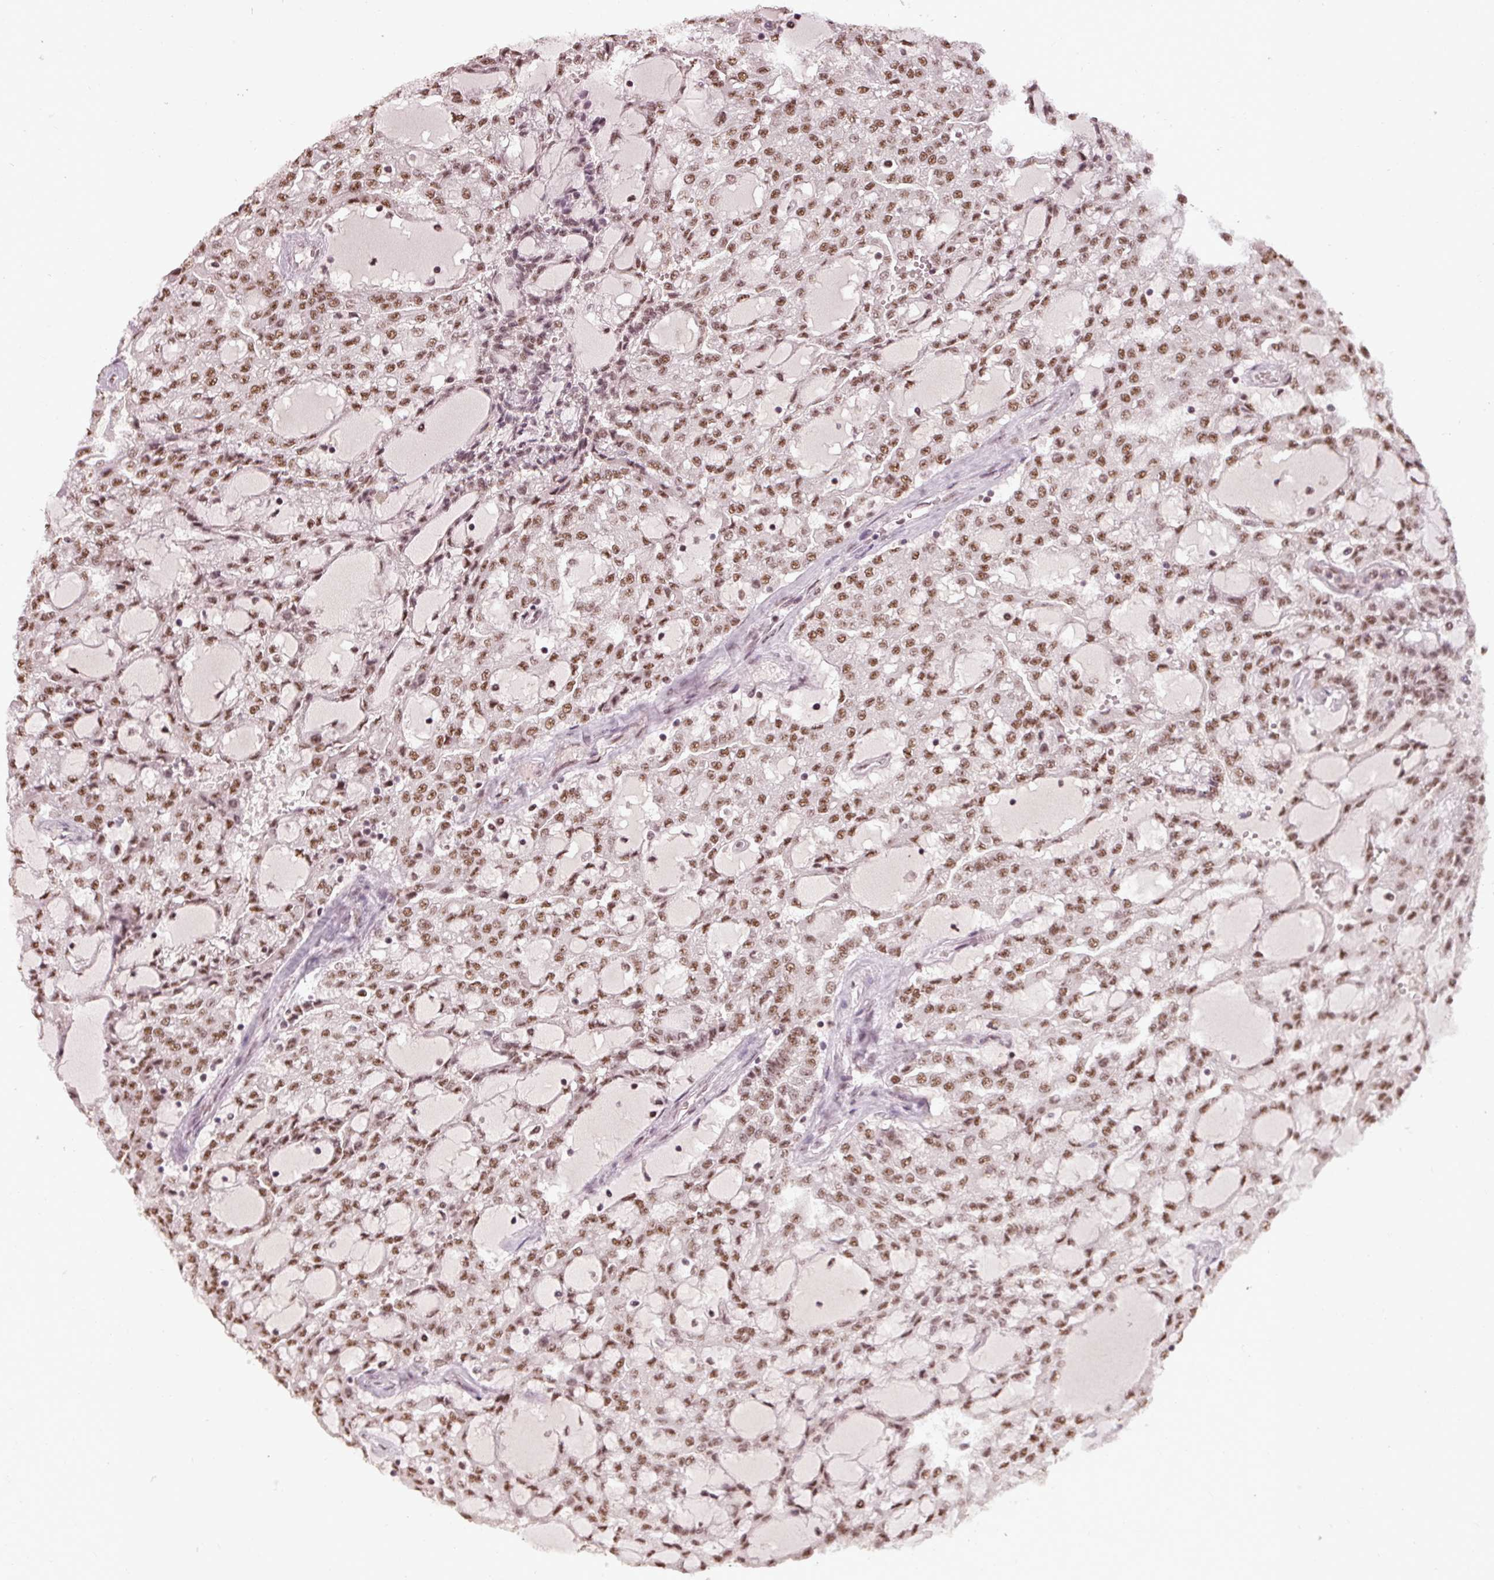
{"staining": {"intensity": "moderate", "quantity": ">75%", "location": "nuclear"}, "tissue": "renal cancer", "cell_type": "Tumor cells", "image_type": "cancer", "snomed": [{"axis": "morphology", "description": "Adenocarcinoma, NOS"}, {"axis": "topography", "description": "Kidney"}], "caption": "High-magnification brightfield microscopy of adenocarcinoma (renal) stained with DAB (brown) and counterstained with hematoxylin (blue). tumor cells exhibit moderate nuclear staining is present in about>75% of cells.", "gene": "BCAS3", "patient": {"sex": "male", "age": 63}}